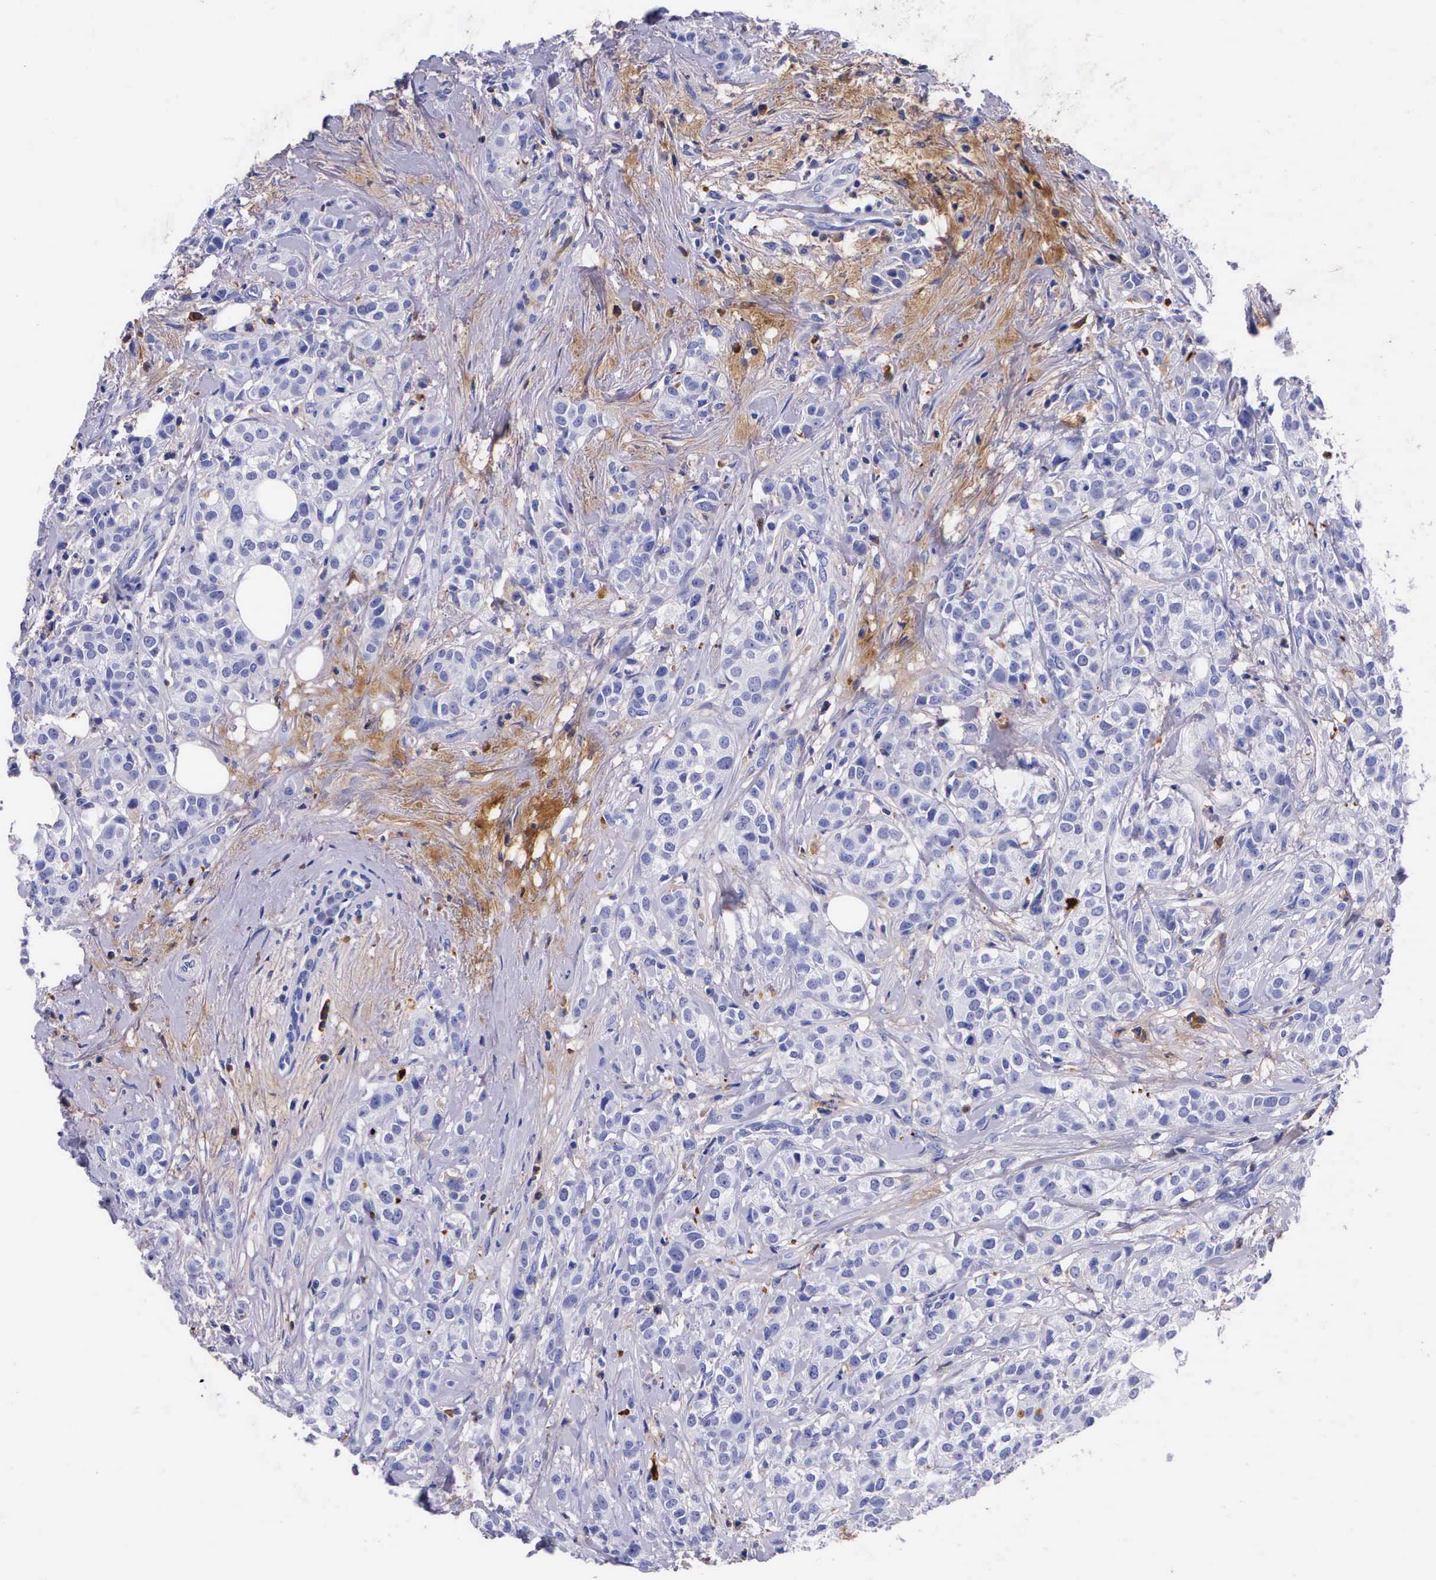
{"staining": {"intensity": "negative", "quantity": "none", "location": "none"}, "tissue": "breast cancer", "cell_type": "Tumor cells", "image_type": "cancer", "snomed": [{"axis": "morphology", "description": "Duct carcinoma"}, {"axis": "topography", "description": "Breast"}], "caption": "Tumor cells are negative for protein expression in human invasive ductal carcinoma (breast). Brightfield microscopy of IHC stained with DAB (3,3'-diaminobenzidine) (brown) and hematoxylin (blue), captured at high magnification.", "gene": "PLG", "patient": {"sex": "female", "age": 55}}